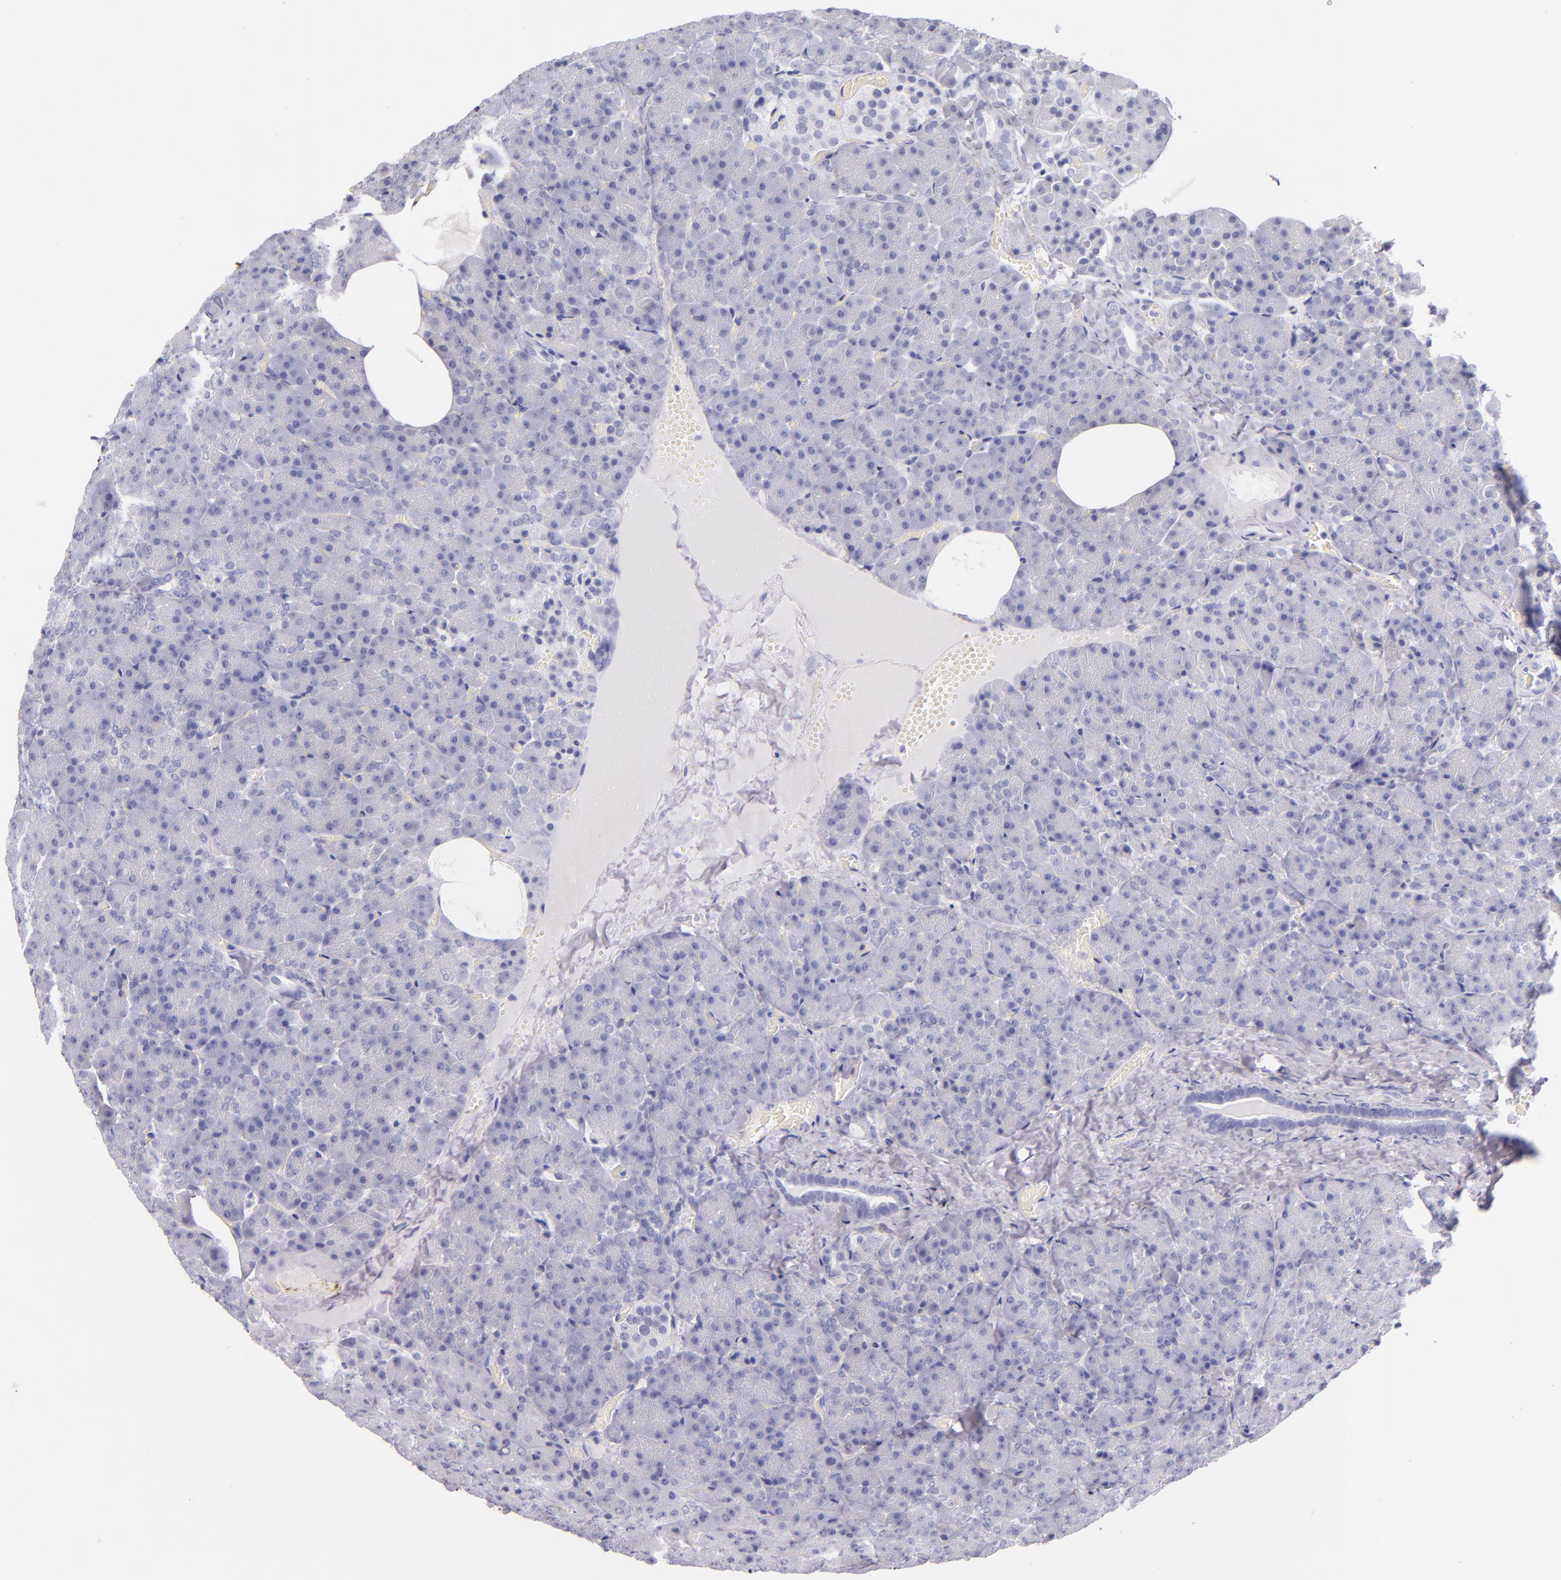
{"staining": {"intensity": "negative", "quantity": "none", "location": "none"}, "tissue": "carcinoid", "cell_type": "Tumor cells", "image_type": "cancer", "snomed": [{"axis": "morphology", "description": "Normal tissue, NOS"}, {"axis": "morphology", "description": "Carcinoid, malignant, NOS"}, {"axis": "topography", "description": "Pancreas"}], "caption": "Carcinoid (malignant) was stained to show a protein in brown. There is no significant positivity in tumor cells.", "gene": "IRF4", "patient": {"sex": "female", "age": 35}}